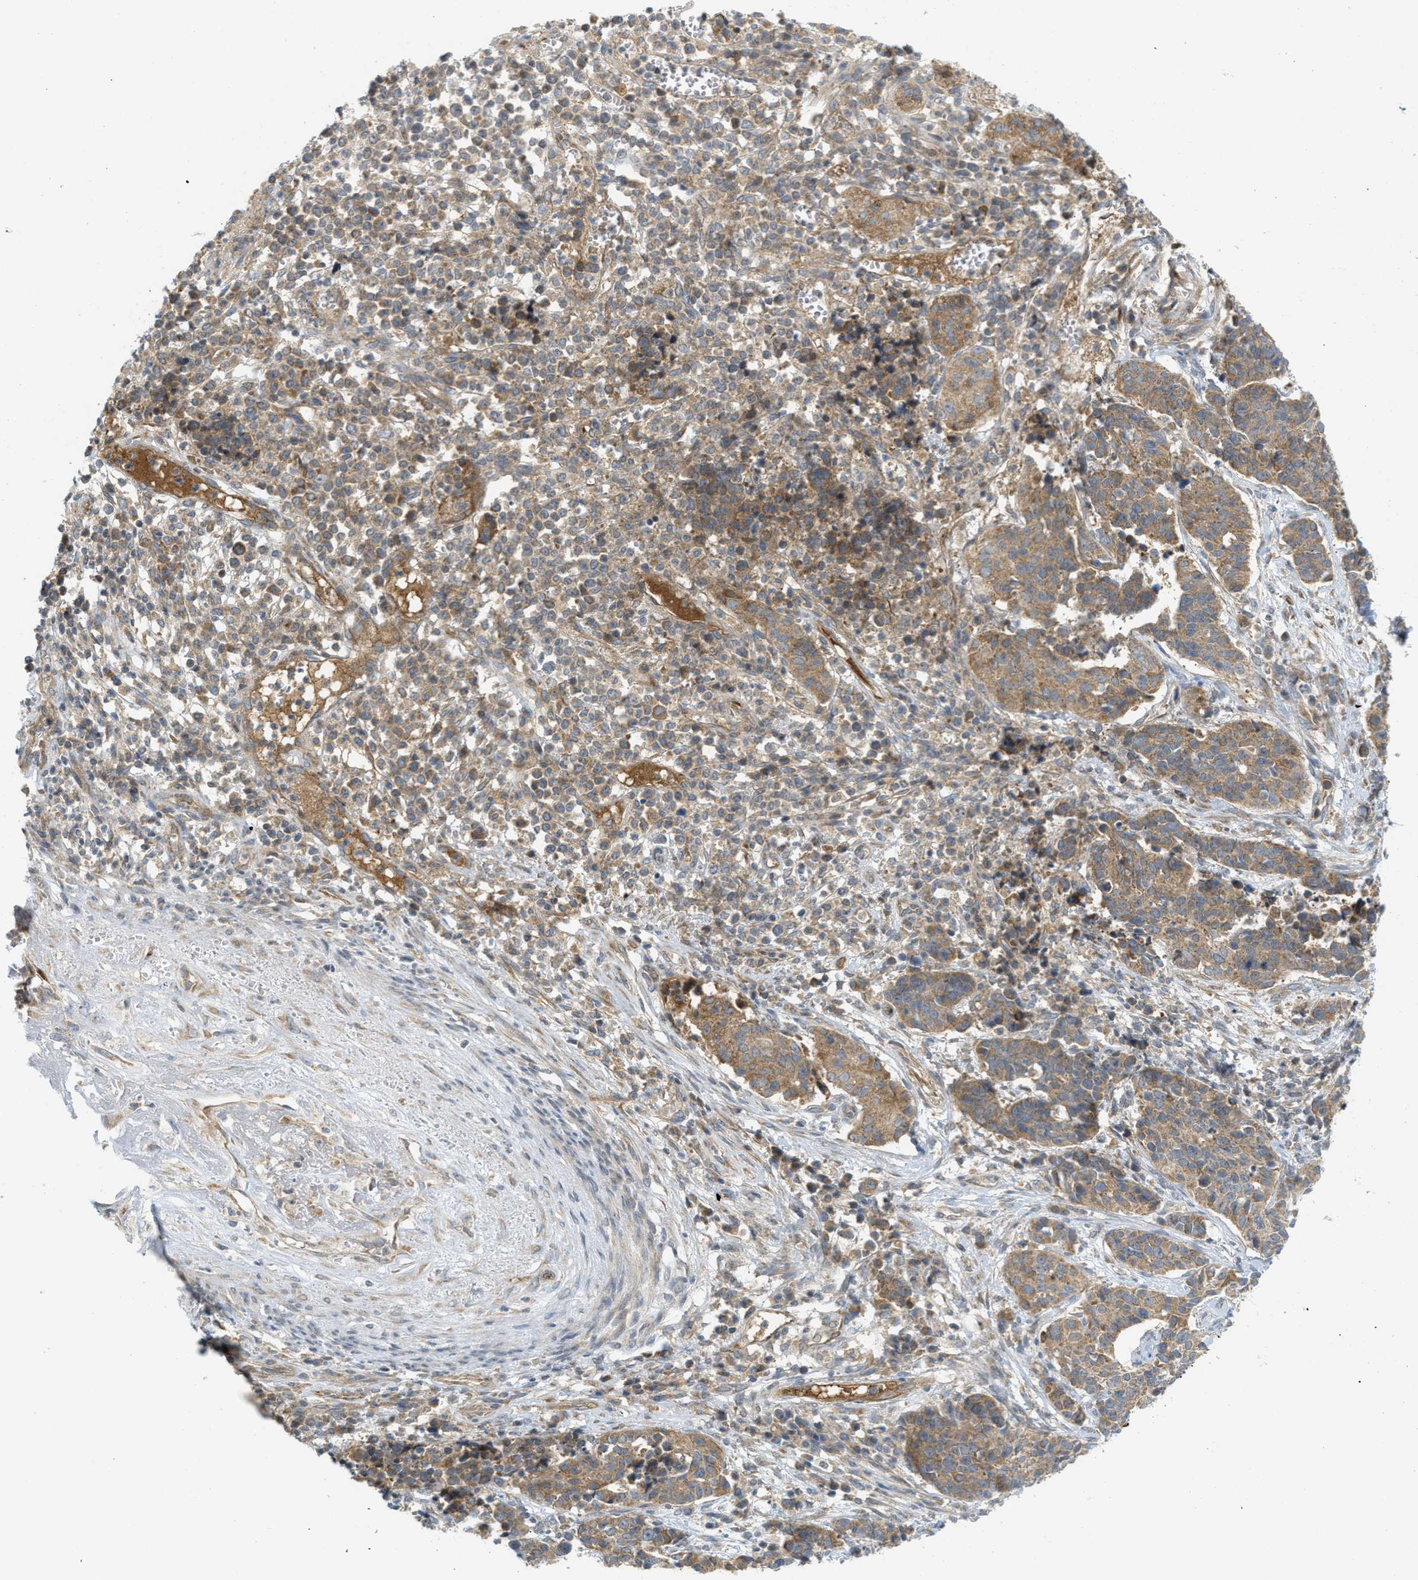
{"staining": {"intensity": "moderate", "quantity": ">75%", "location": "cytoplasmic/membranous"}, "tissue": "cervical cancer", "cell_type": "Tumor cells", "image_type": "cancer", "snomed": [{"axis": "morphology", "description": "Squamous cell carcinoma, NOS"}, {"axis": "topography", "description": "Cervix"}], "caption": "Protein expression by immunohistochemistry exhibits moderate cytoplasmic/membranous staining in about >75% of tumor cells in cervical cancer (squamous cell carcinoma).", "gene": "PROC", "patient": {"sex": "female", "age": 35}}